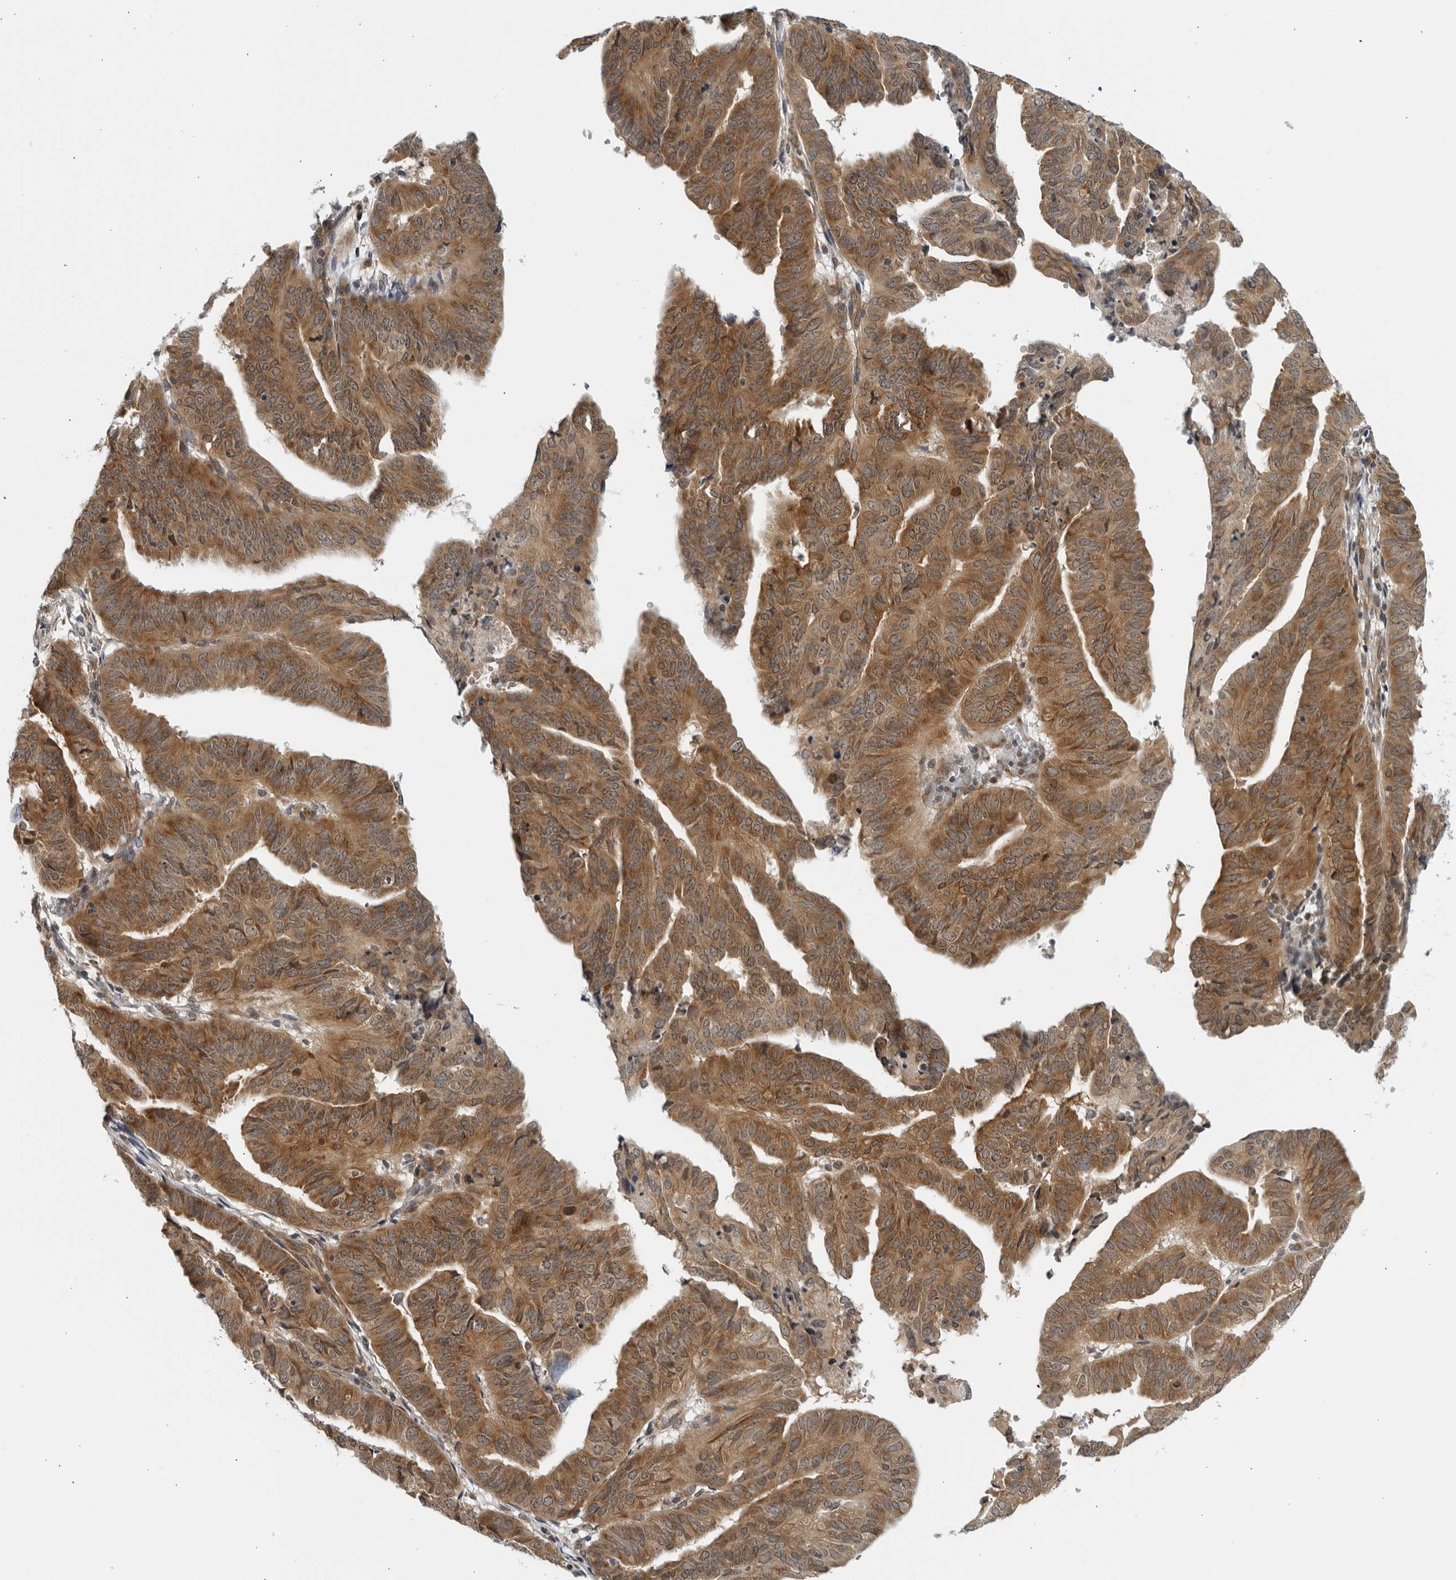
{"staining": {"intensity": "moderate", "quantity": ">75%", "location": "cytoplasmic/membranous"}, "tissue": "endometrial cancer", "cell_type": "Tumor cells", "image_type": "cancer", "snomed": [{"axis": "morphology", "description": "Adenocarcinoma, NOS"}, {"axis": "topography", "description": "Uterus"}], "caption": "DAB immunohistochemical staining of human endometrial cancer displays moderate cytoplasmic/membranous protein expression in approximately >75% of tumor cells.", "gene": "RC3H1", "patient": {"sex": "female", "age": 77}}